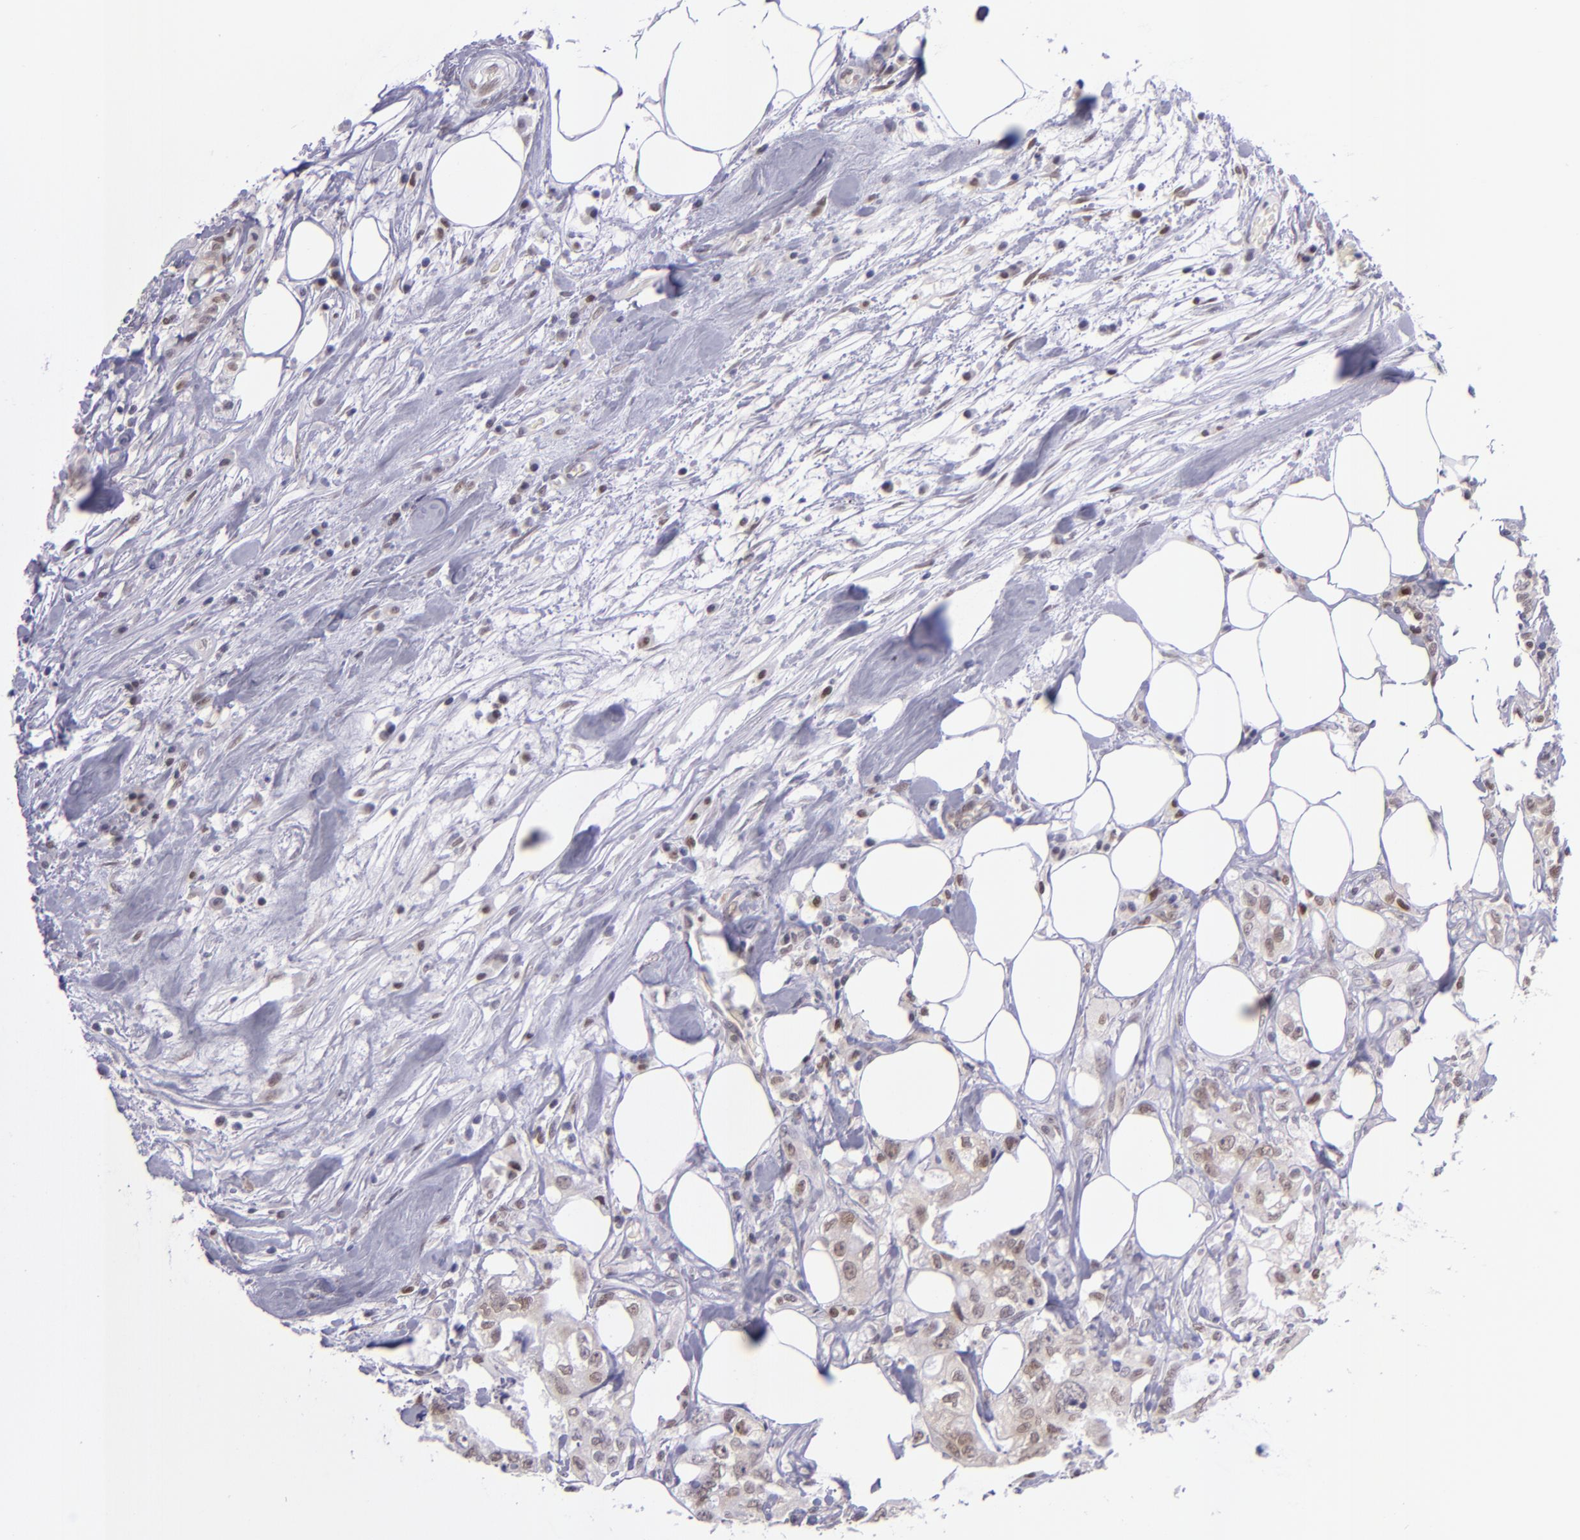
{"staining": {"intensity": "weak", "quantity": ">75%", "location": "cytoplasmic/membranous,nuclear"}, "tissue": "colorectal cancer", "cell_type": "Tumor cells", "image_type": "cancer", "snomed": [{"axis": "morphology", "description": "Adenocarcinoma, NOS"}, {"axis": "topography", "description": "Rectum"}], "caption": "A brown stain shows weak cytoplasmic/membranous and nuclear staining of a protein in colorectal adenocarcinoma tumor cells.", "gene": "BAG1", "patient": {"sex": "female", "age": 57}}